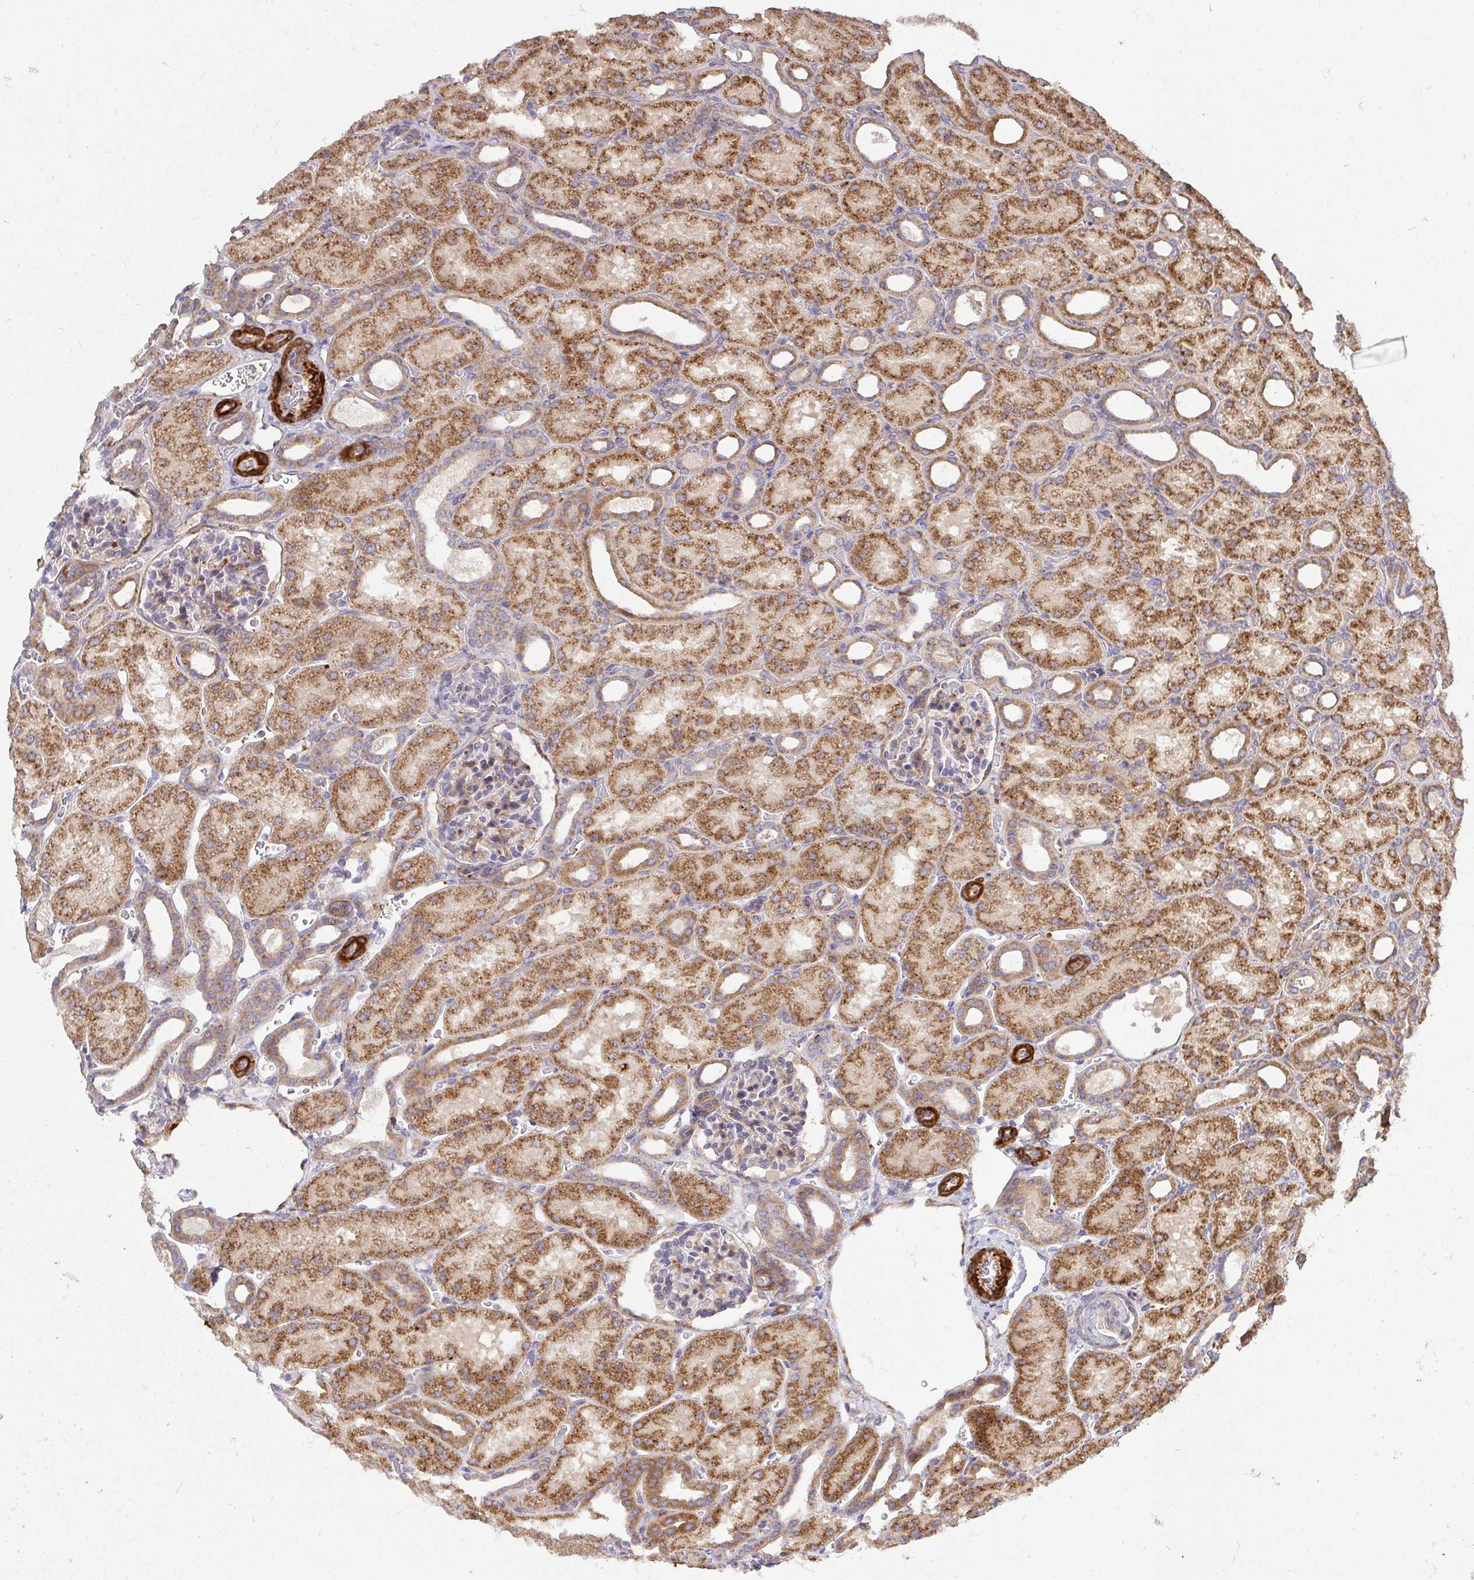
{"staining": {"intensity": "weak", "quantity": "25%-75%", "location": "cytoplasmic/membranous"}, "tissue": "kidney", "cell_type": "Cells in glomeruli", "image_type": "normal", "snomed": [{"axis": "morphology", "description": "Normal tissue, NOS"}, {"axis": "topography", "description": "Kidney"}], "caption": "Normal kidney shows weak cytoplasmic/membranous staining in approximately 25%-75% of cells in glomeruli, visualized by immunohistochemistry. (DAB IHC, brown staining for protein, blue staining for nuclei).", "gene": "TM9SF4", "patient": {"sex": "male", "age": 2}}